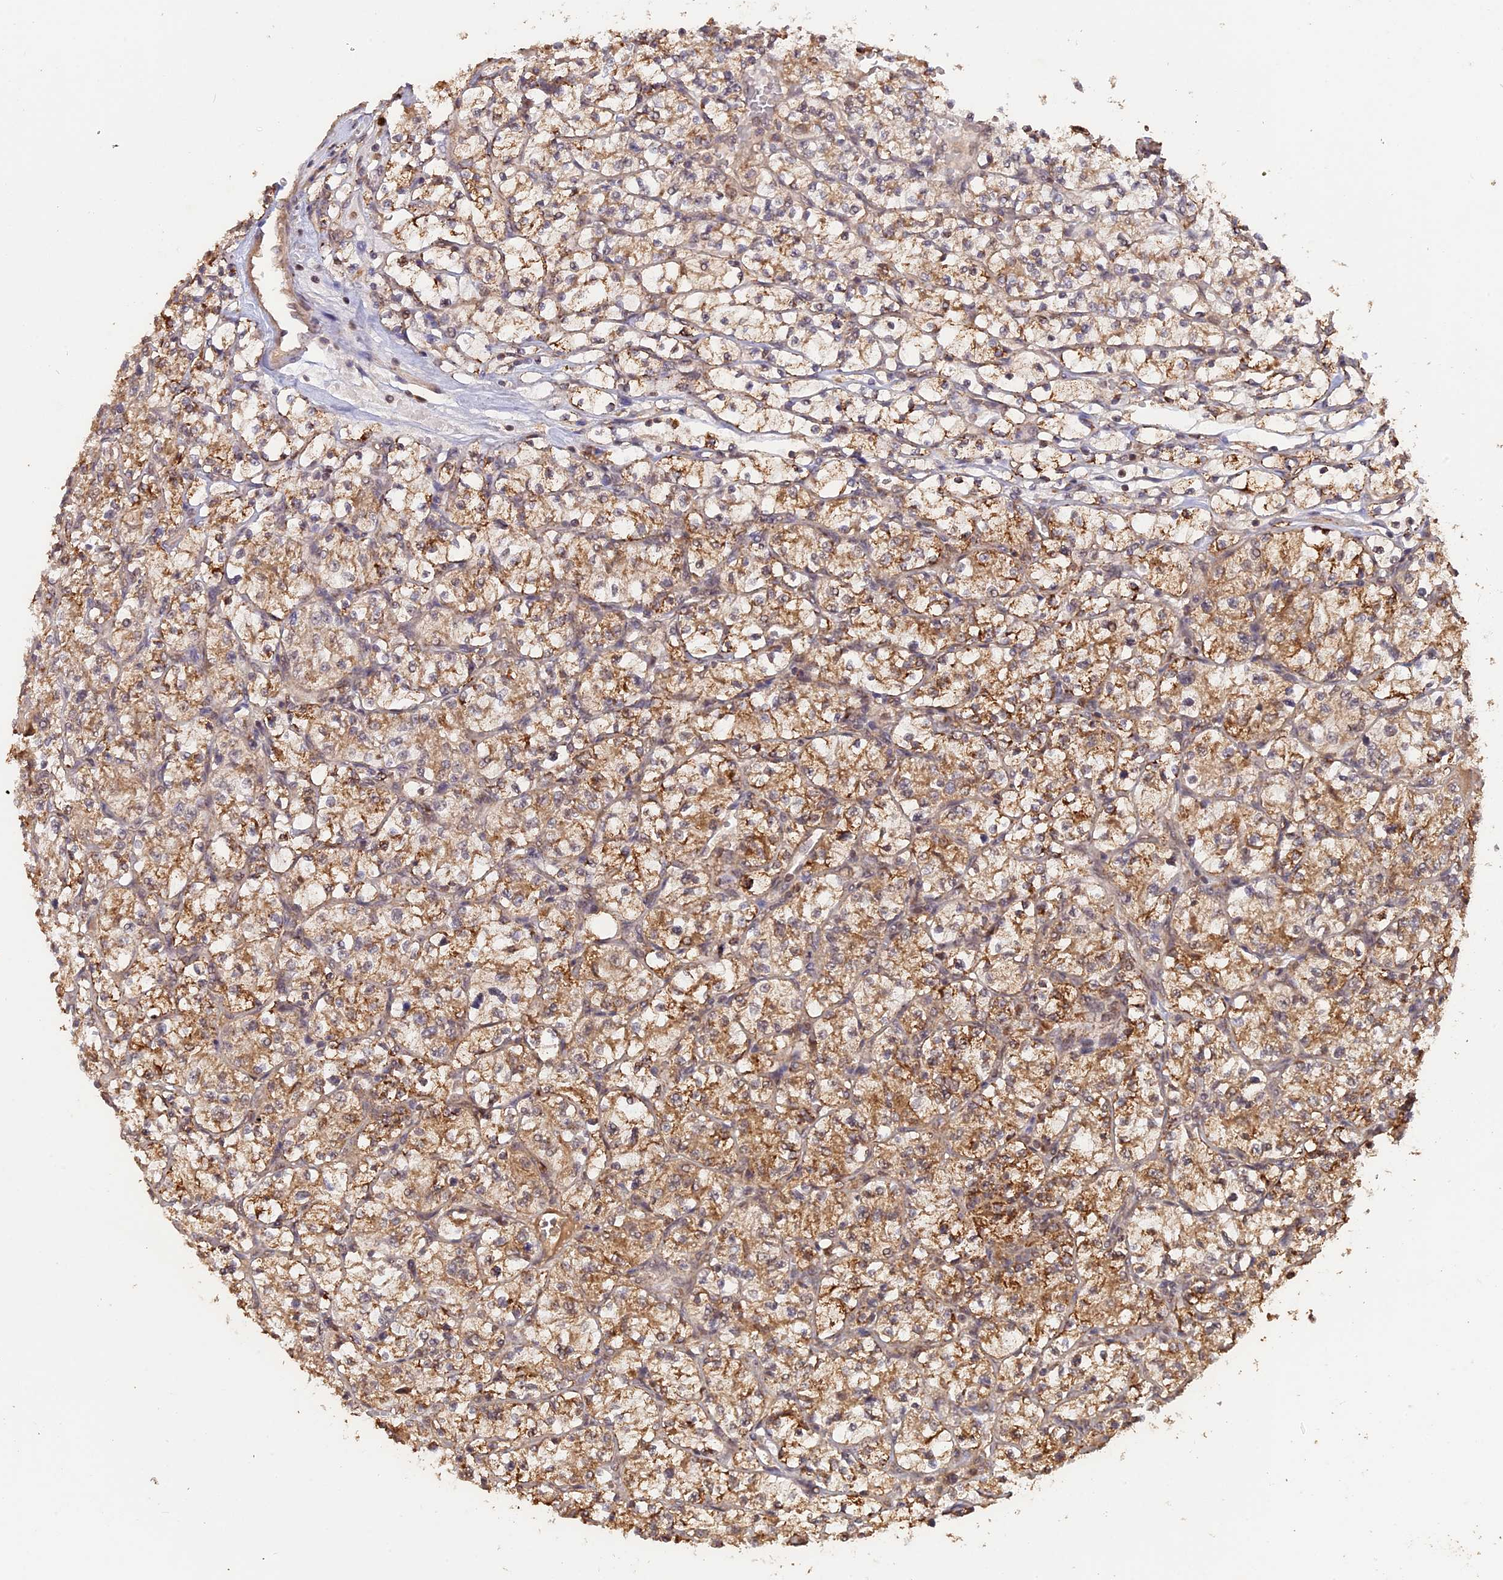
{"staining": {"intensity": "moderate", "quantity": ">75%", "location": "cytoplasmic/membranous"}, "tissue": "renal cancer", "cell_type": "Tumor cells", "image_type": "cancer", "snomed": [{"axis": "morphology", "description": "Adenocarcinoma, NOS"}, {"axis": "topography", "description": "Kidney"}], "caption": "Protein staining of adenocarcinoma (renal) tissue reveals moderate cytoplasmic/membranous positivity in about >75% of tumor cells. Immunohistochemistry (ihc) stains the protein of interest in brown and the nuclei are stained blue.", "gene": "FAM210B", "patient": {"sex": "female", "age": 64}}